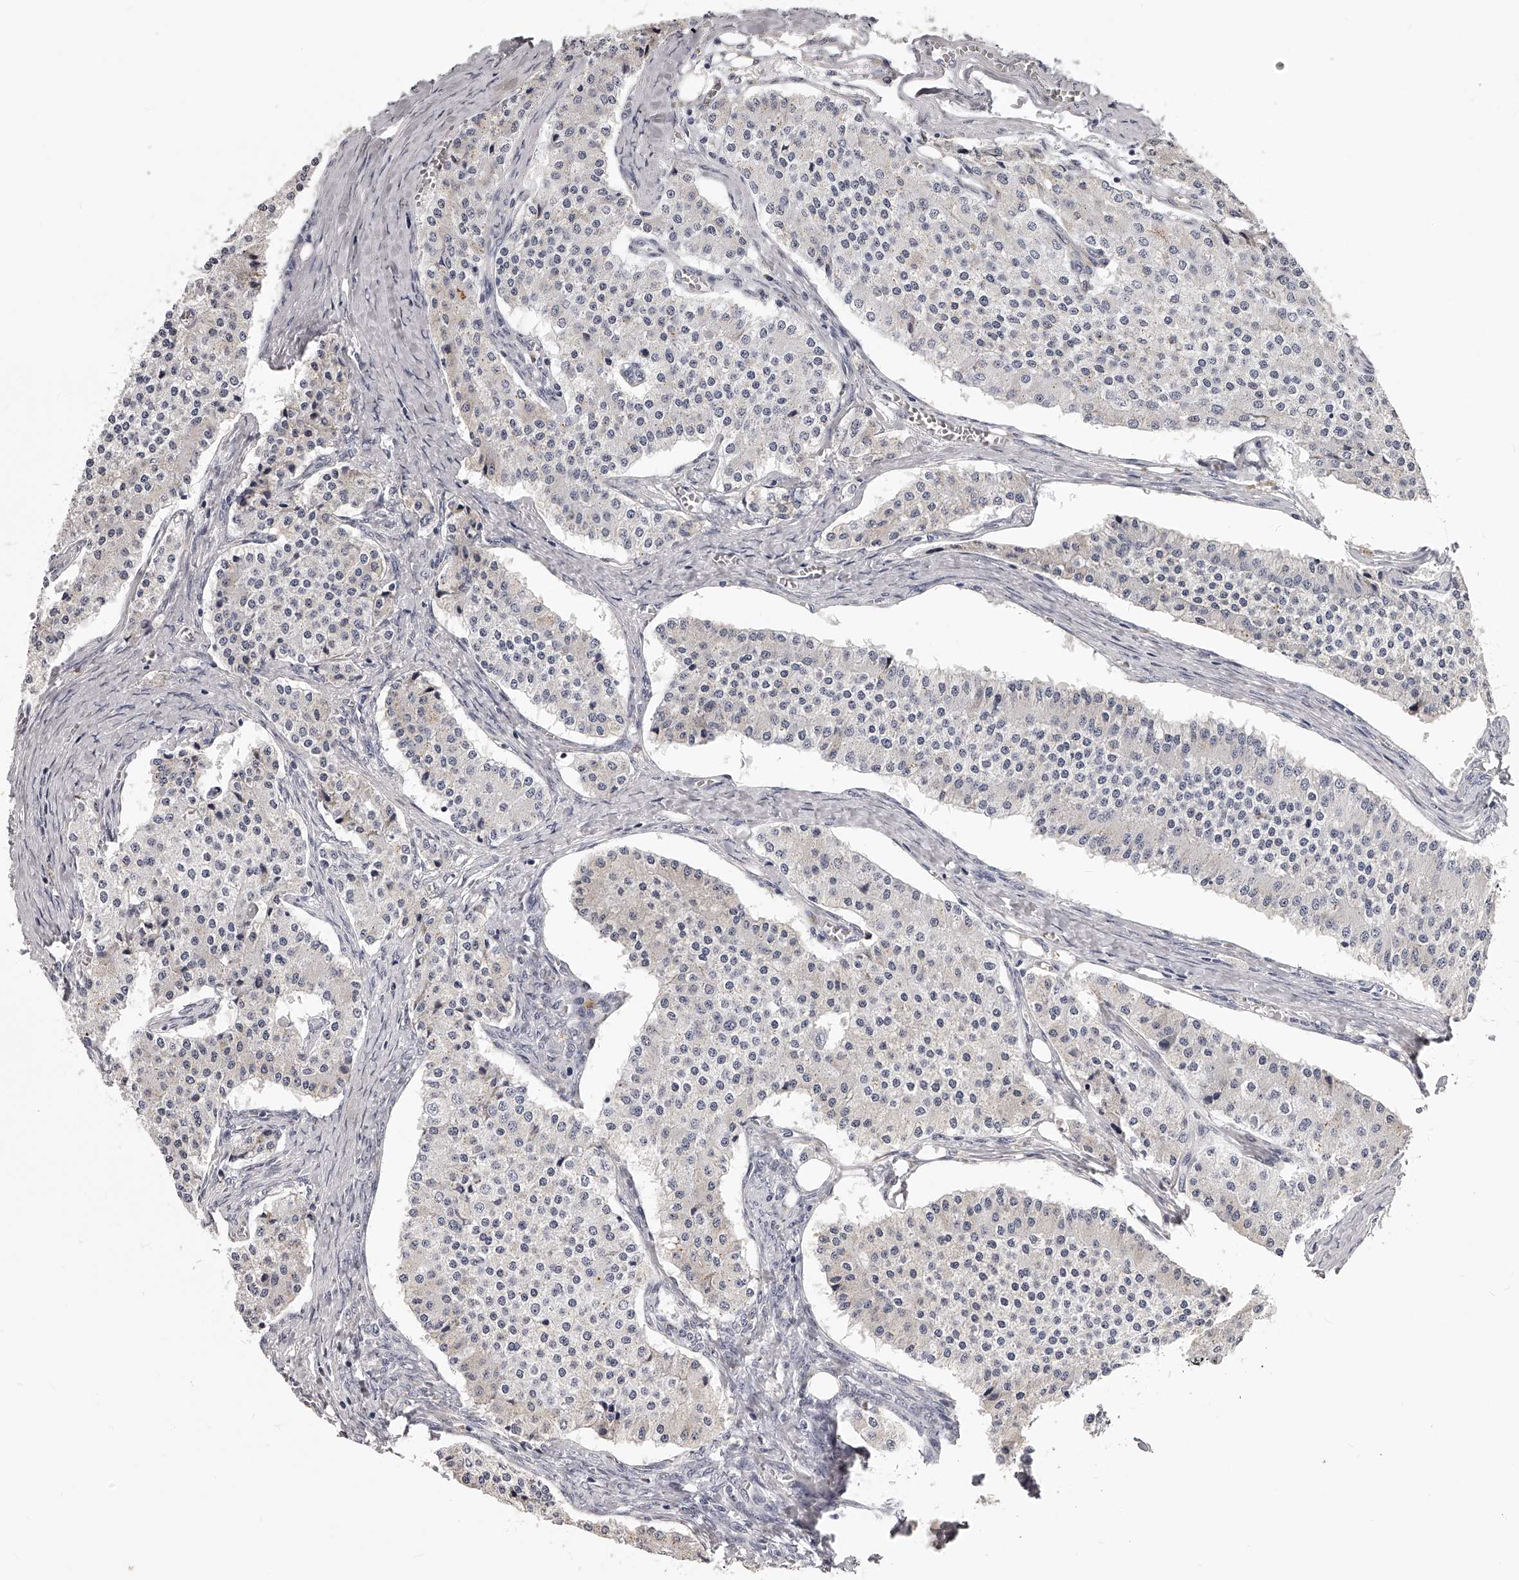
{"staining": {"intensity": "negative", "quantity": "none", "location": "none"}, "tissue": "carcinoid", "cell_type": "Tumor cells", "image_type": "cancer", "snomed": [{"axis": "morphology", "description": "Carcinoid, malignant, NOS"}, {"axis": "topography", "description": "Colon"}], "caption": "Immunohistochemistry of human malignant carcinoid displays no positivity in tumor cells.", "gene": "DMRT1", "patient": {"sex": "female", "age": 52}}